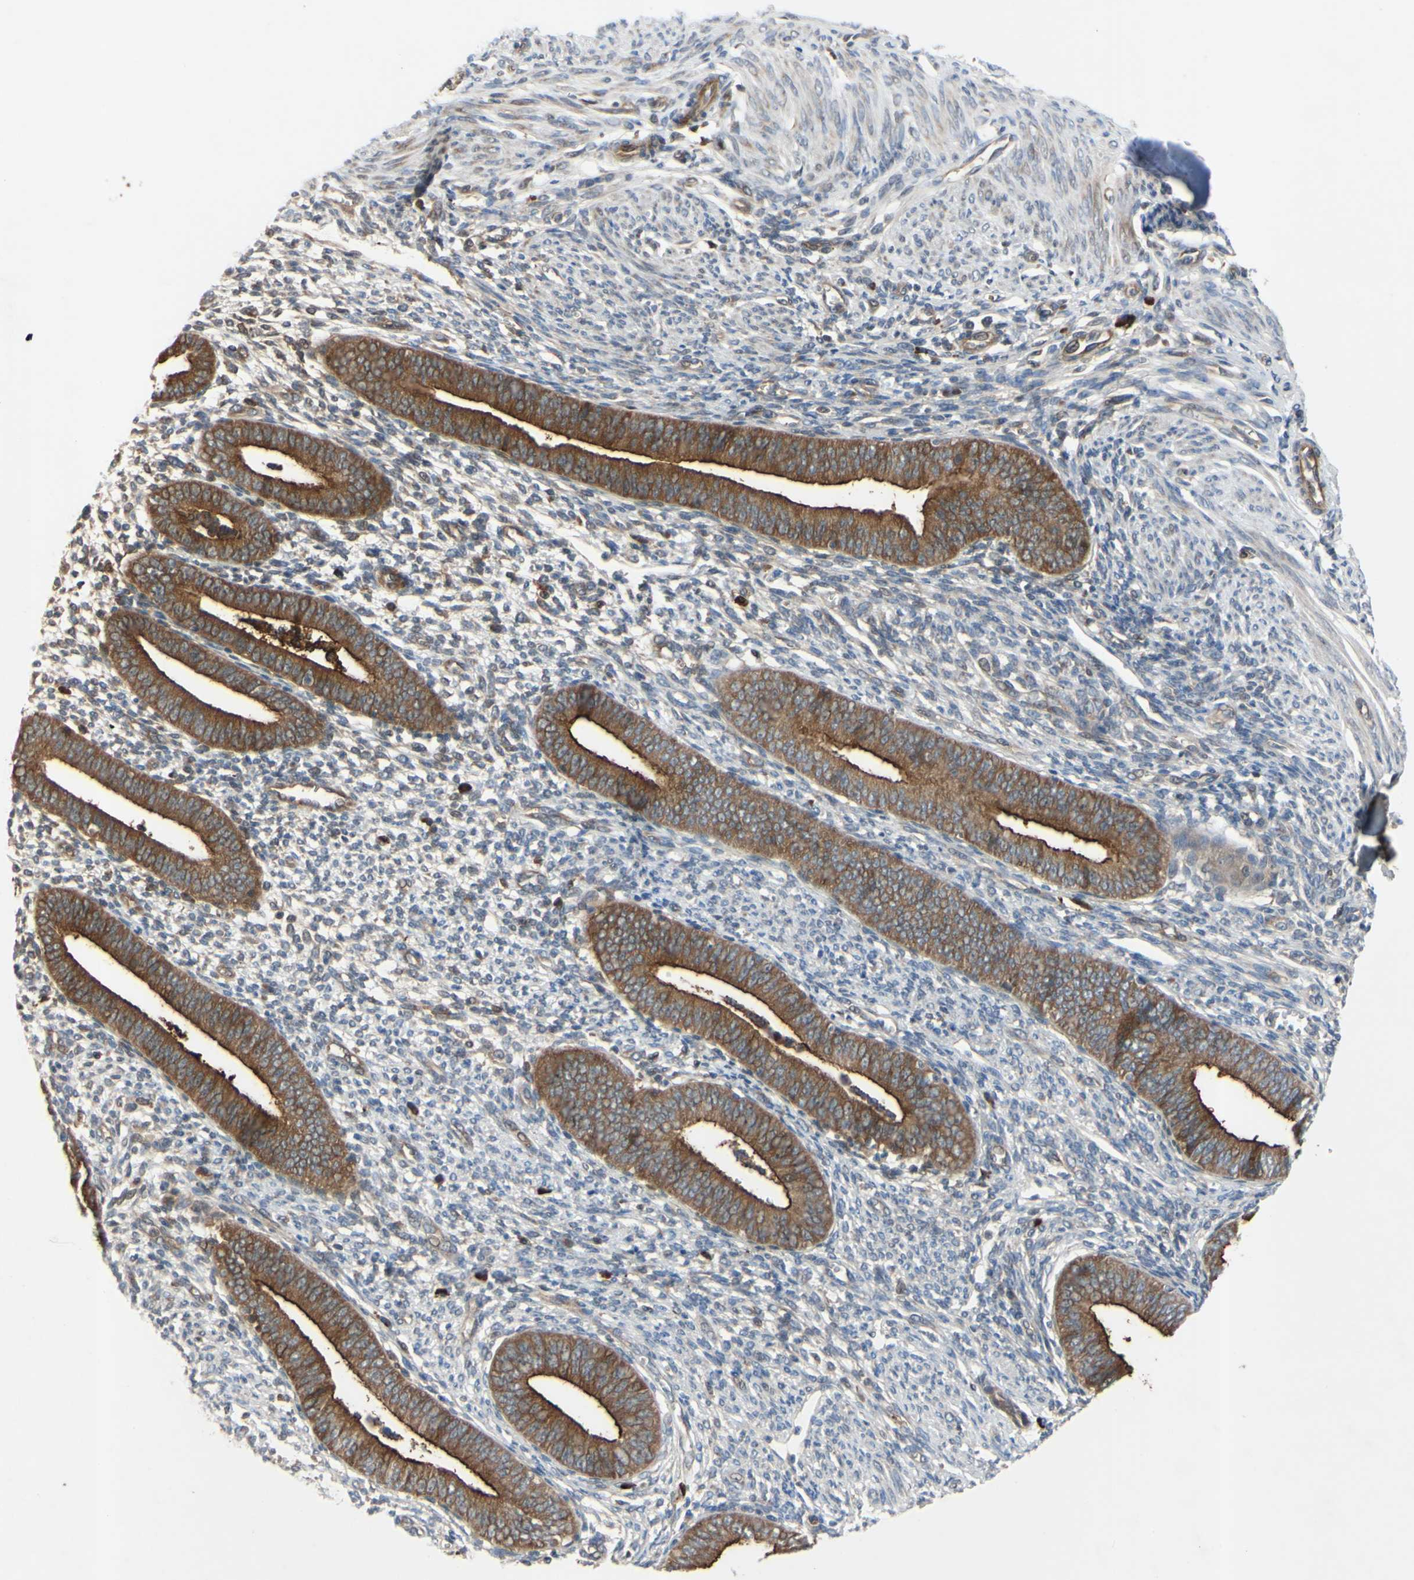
{"staining": {"intensity": "weak", "quantity": "25%-75%", "location": "cytoplasmic/membranous"}, "tissue": "endometrium", "cell_type": "Cells in endometrial stroma", "image_type": "normal", "snomed": [{"axis": "morphology", "description": "Normal tissue, NOS"}, {"axis": "topography", "description": "Endometrium"}], "caption": "Protein staining shows weak cytoplasmic/membranous positivity in approximately 25%-75% of cells in endometrial stroma in unremarkable endometrium. The staining was performed using DAB, with brown indicating positive protein expression. Nuclei are stained blue with hematoxylin.", "gene": "XIAP", "patient": {"sex": "female", "age": 35}}